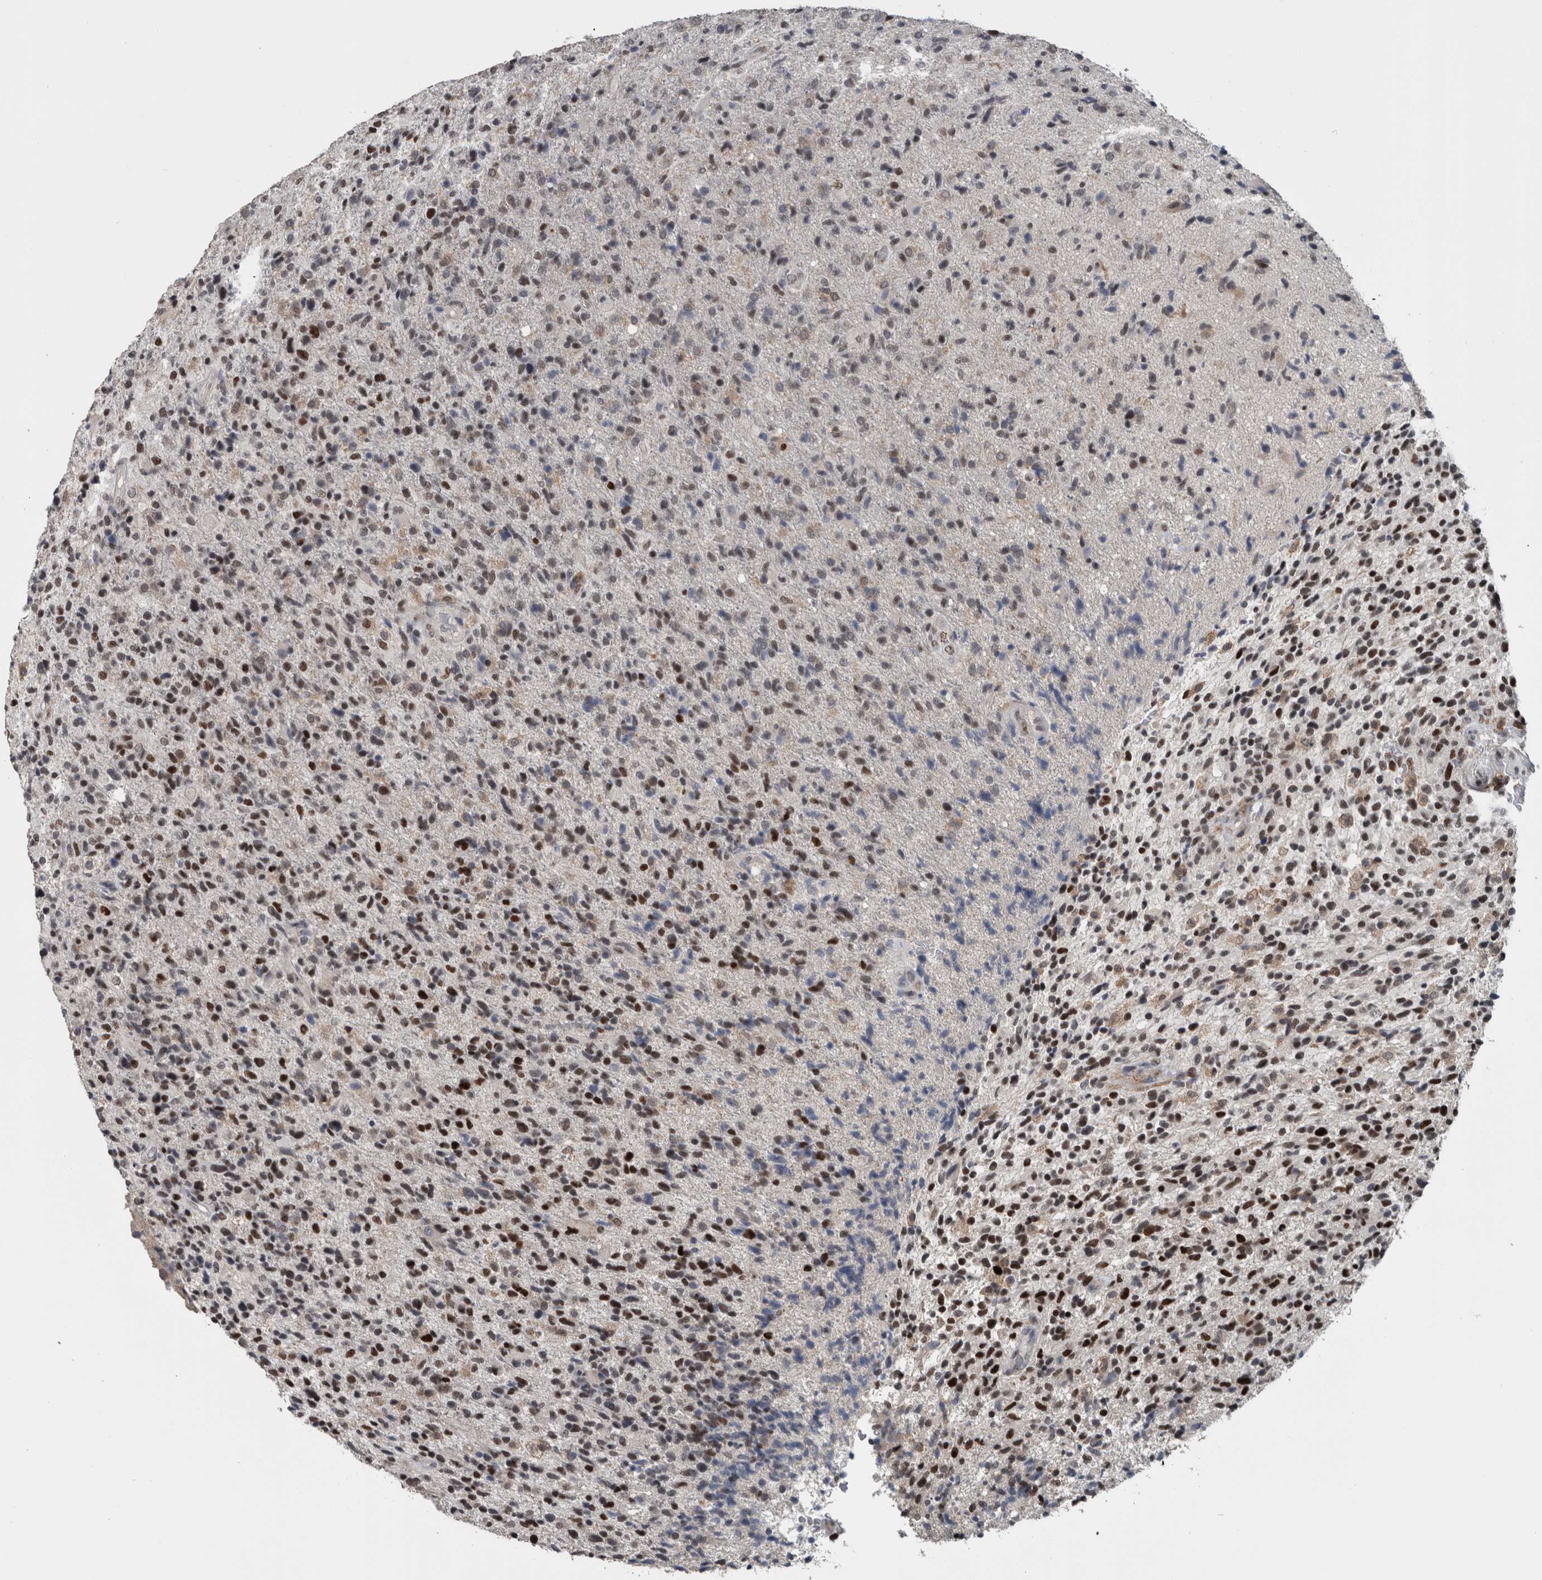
{"staining": {"intensity": "strong", "quantity": ">75%", "location": "nuclear"}, "tissue": "glioma", "cell_type": "Tumor cells", "image_type": "cancer", "snomed": [{"axis": "morphology", "description": "Glioma, malignant, High grade"}, {"axis": "topography", "description": "Brain"}], "caption": "Immunohistochemical staining of malignant high-grade glioma exhibits strong nuclear protein positivity in about >75% of tumor cells.", "gene": "ZBTB21", "patient": {"sex": "male", "age": 72}}